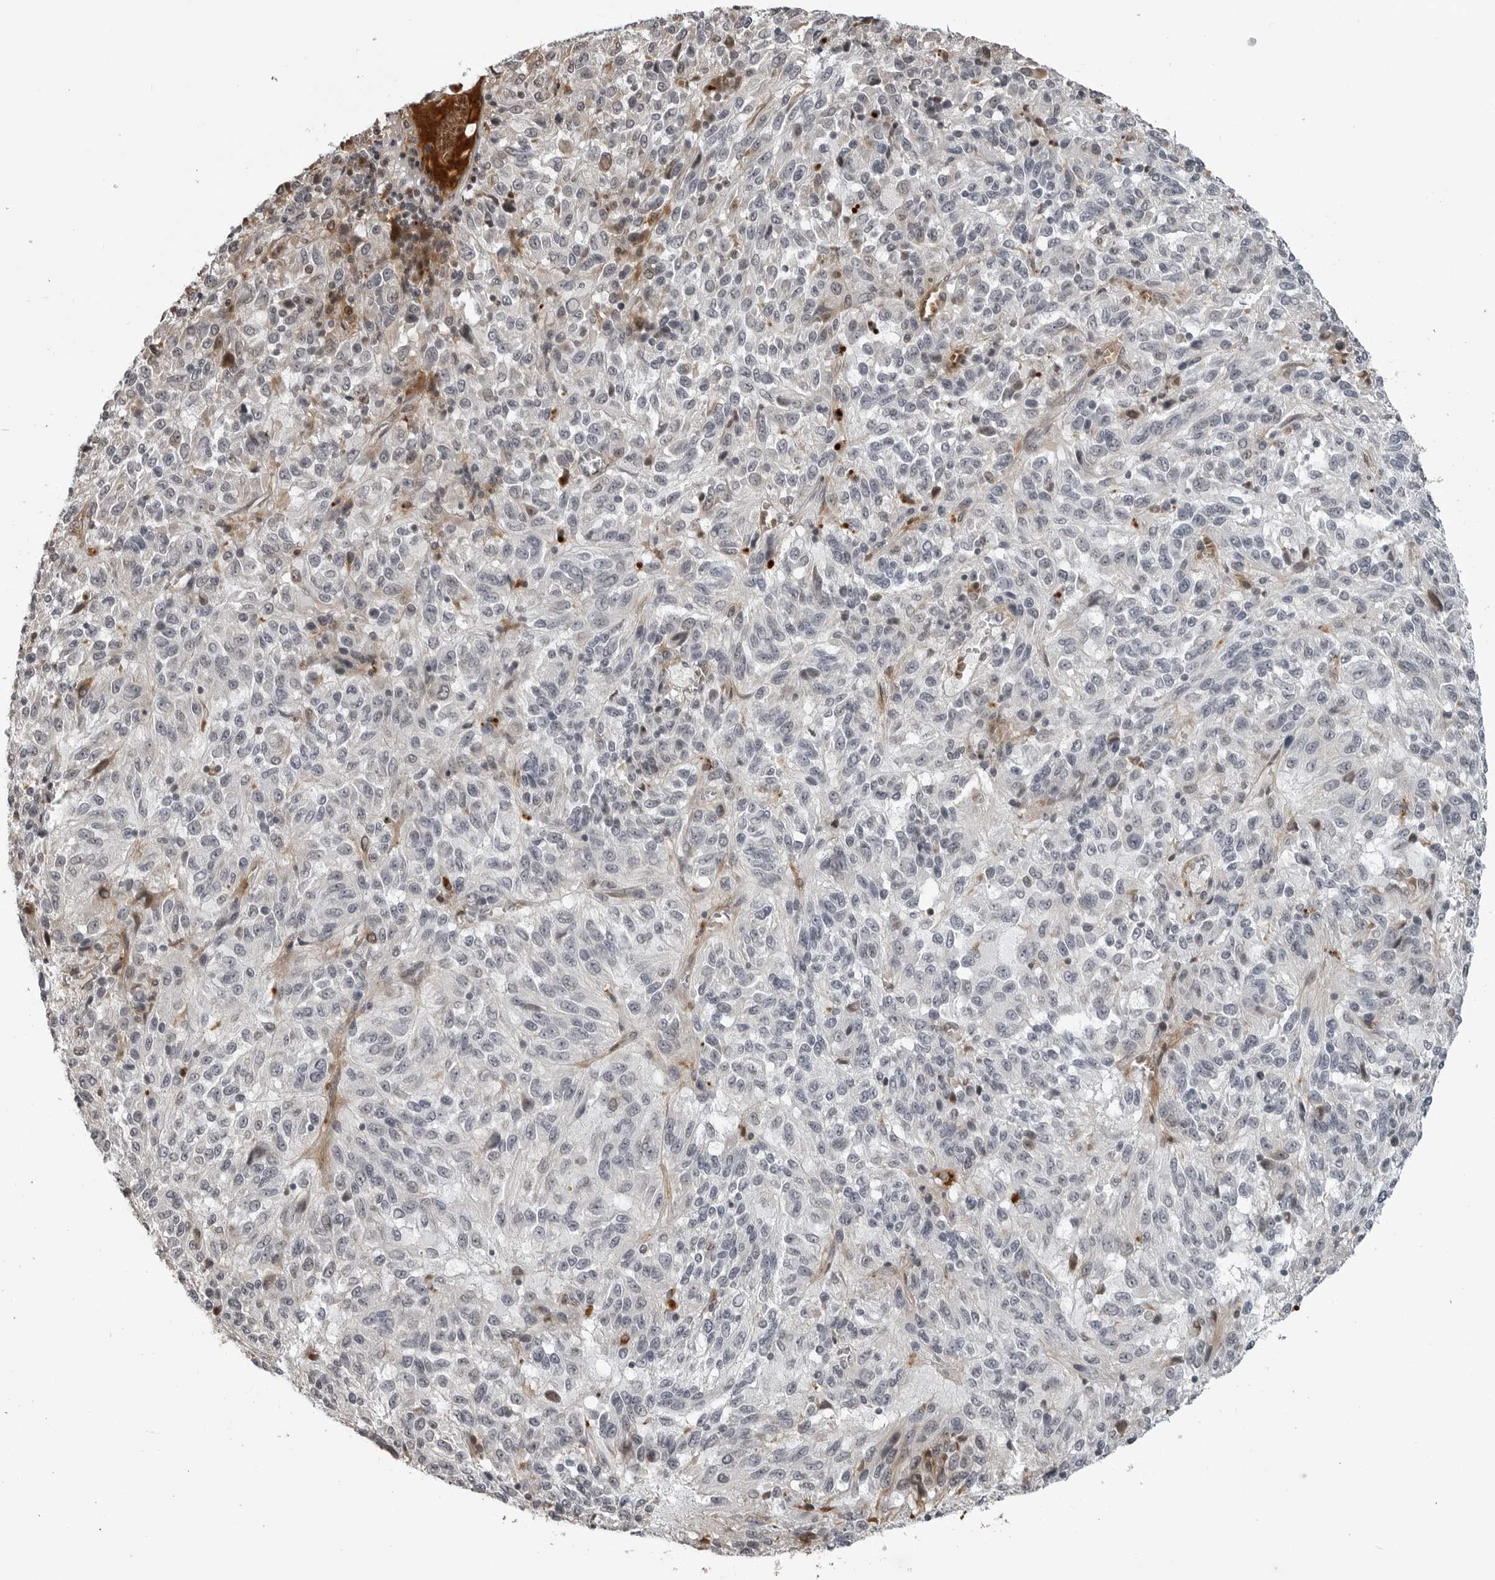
{"staining": {"intensity": "negative", "quantity": "none", "location": "none"}, "tissue": "melanoma", "cell_type": "Tumor cells", "image_type": "cancer", "snomed": [{"axis": "morphology", "description": "Malignant melanoma, Metastatic site"}, {"axis": "topography", "description": "Lung"}], "caption": "Immunohistochemical staining of melanoma shows no significant positivity in tumor cells.", "gene": "CXCR5", "patient": {"sex": "male", "age": 64}}